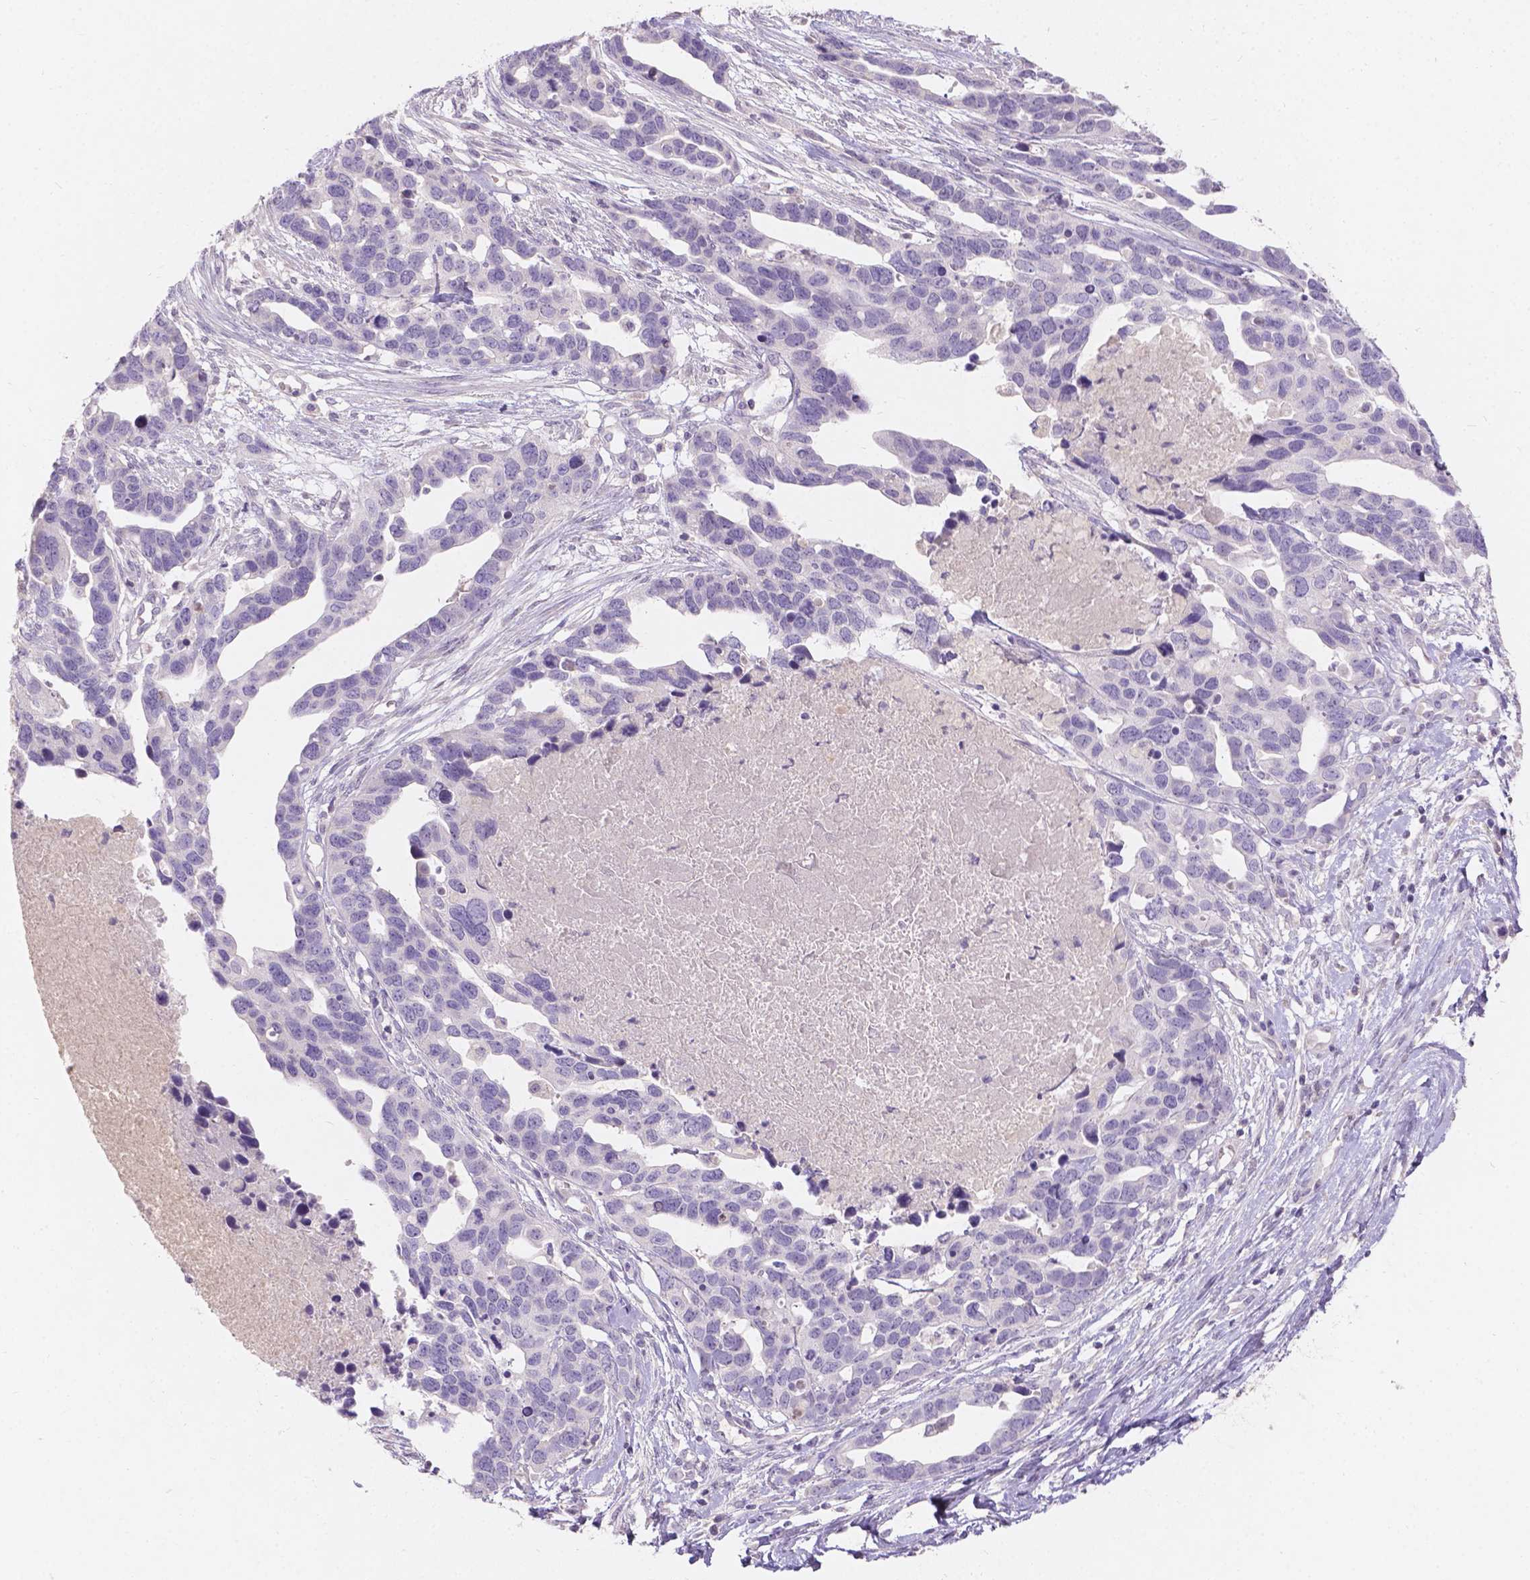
{"staining": {"intensity": "negative", "quantity": "none", "location": "none"}, "tissue": "ovarian cancer", "cell_type": "Tumor cells", "image_type": "cancer", "snomed": [{"axis": "morphology", "description": "Cystadenocarcinoma, serous, NOS"}, {"axis": "topography", "description": "Ovary"}], "caption": "Immunohistochemistry (IHC) photomicrograph of neoplastic tissue: human serous cystadenocarcinoma (ovarian) stained with DAB (3,3'-diaminobenzidine) displays no significant protein positivity in tumor cells. Brightfield microscopy of immunohistochemistry (IHC) stained with DAB (3,3'-diaminobenzidine) (brown) and hematoxylin (blue), captured at high magnification.", "gene": "DCAF4L1", "patient": {"sex": "female", "age": 54}}